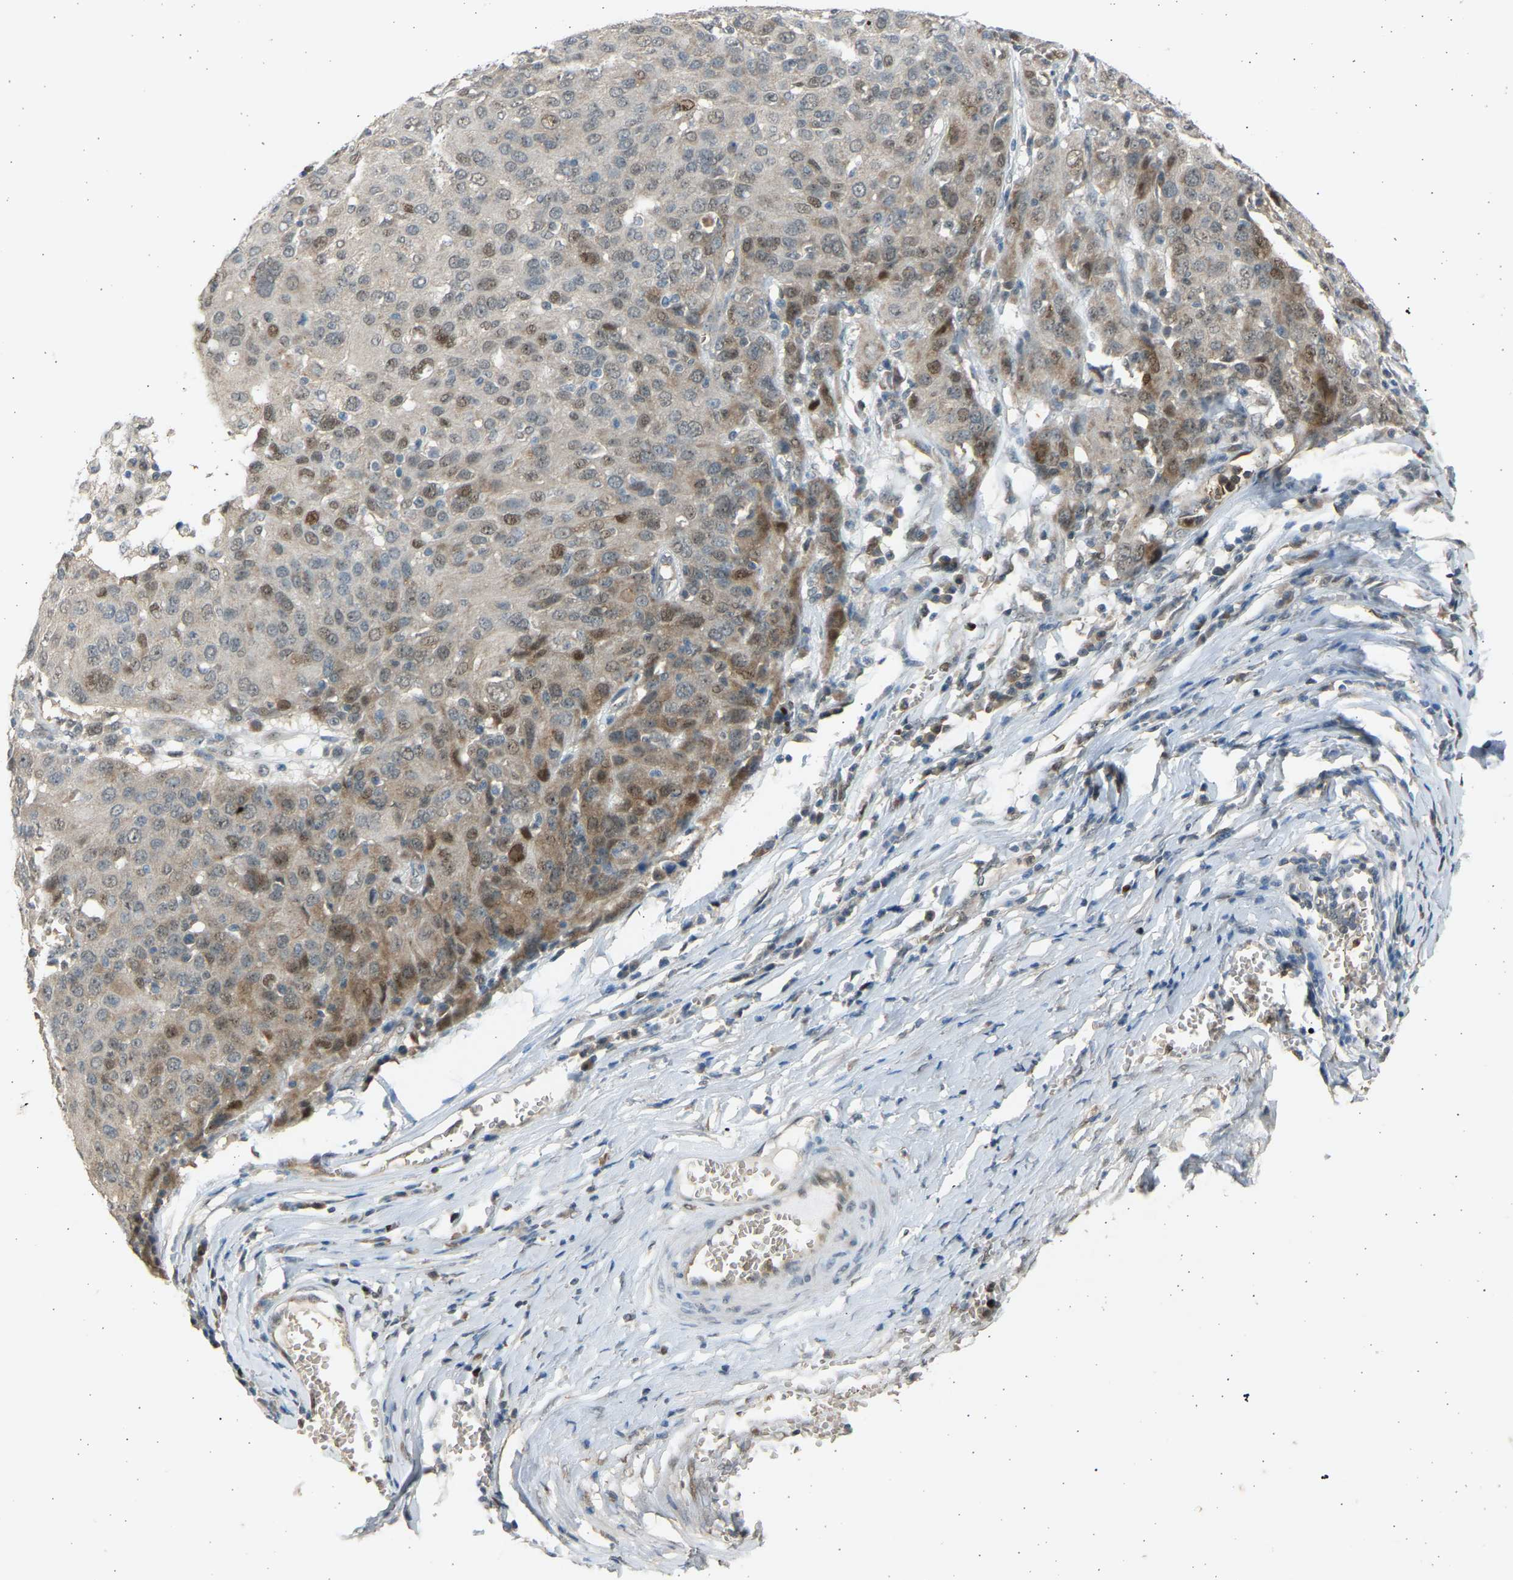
{"staining": {"intensity": "moderate", "quantity": "<25%", "location": "cytoplasmic/membranous,nuclear"}, "tissue": "ovarian cancer", "cell_type": "Tumor cells", "image_type": "cancer", "snomed": [{"axis": "morphology", "description": "Carcinoma, endometroid"}, {"axis": "topography", "description": "Ovary"}], "caption": "Human endometroid carcinoma (ovarian) stained with a brown dye displays moderate cytoplasmic/membranous and nuclear positive positivity in about <25% of tumor cells.", "gene": "BIRC2", "patient": {"sex": "female", "age": 50}}